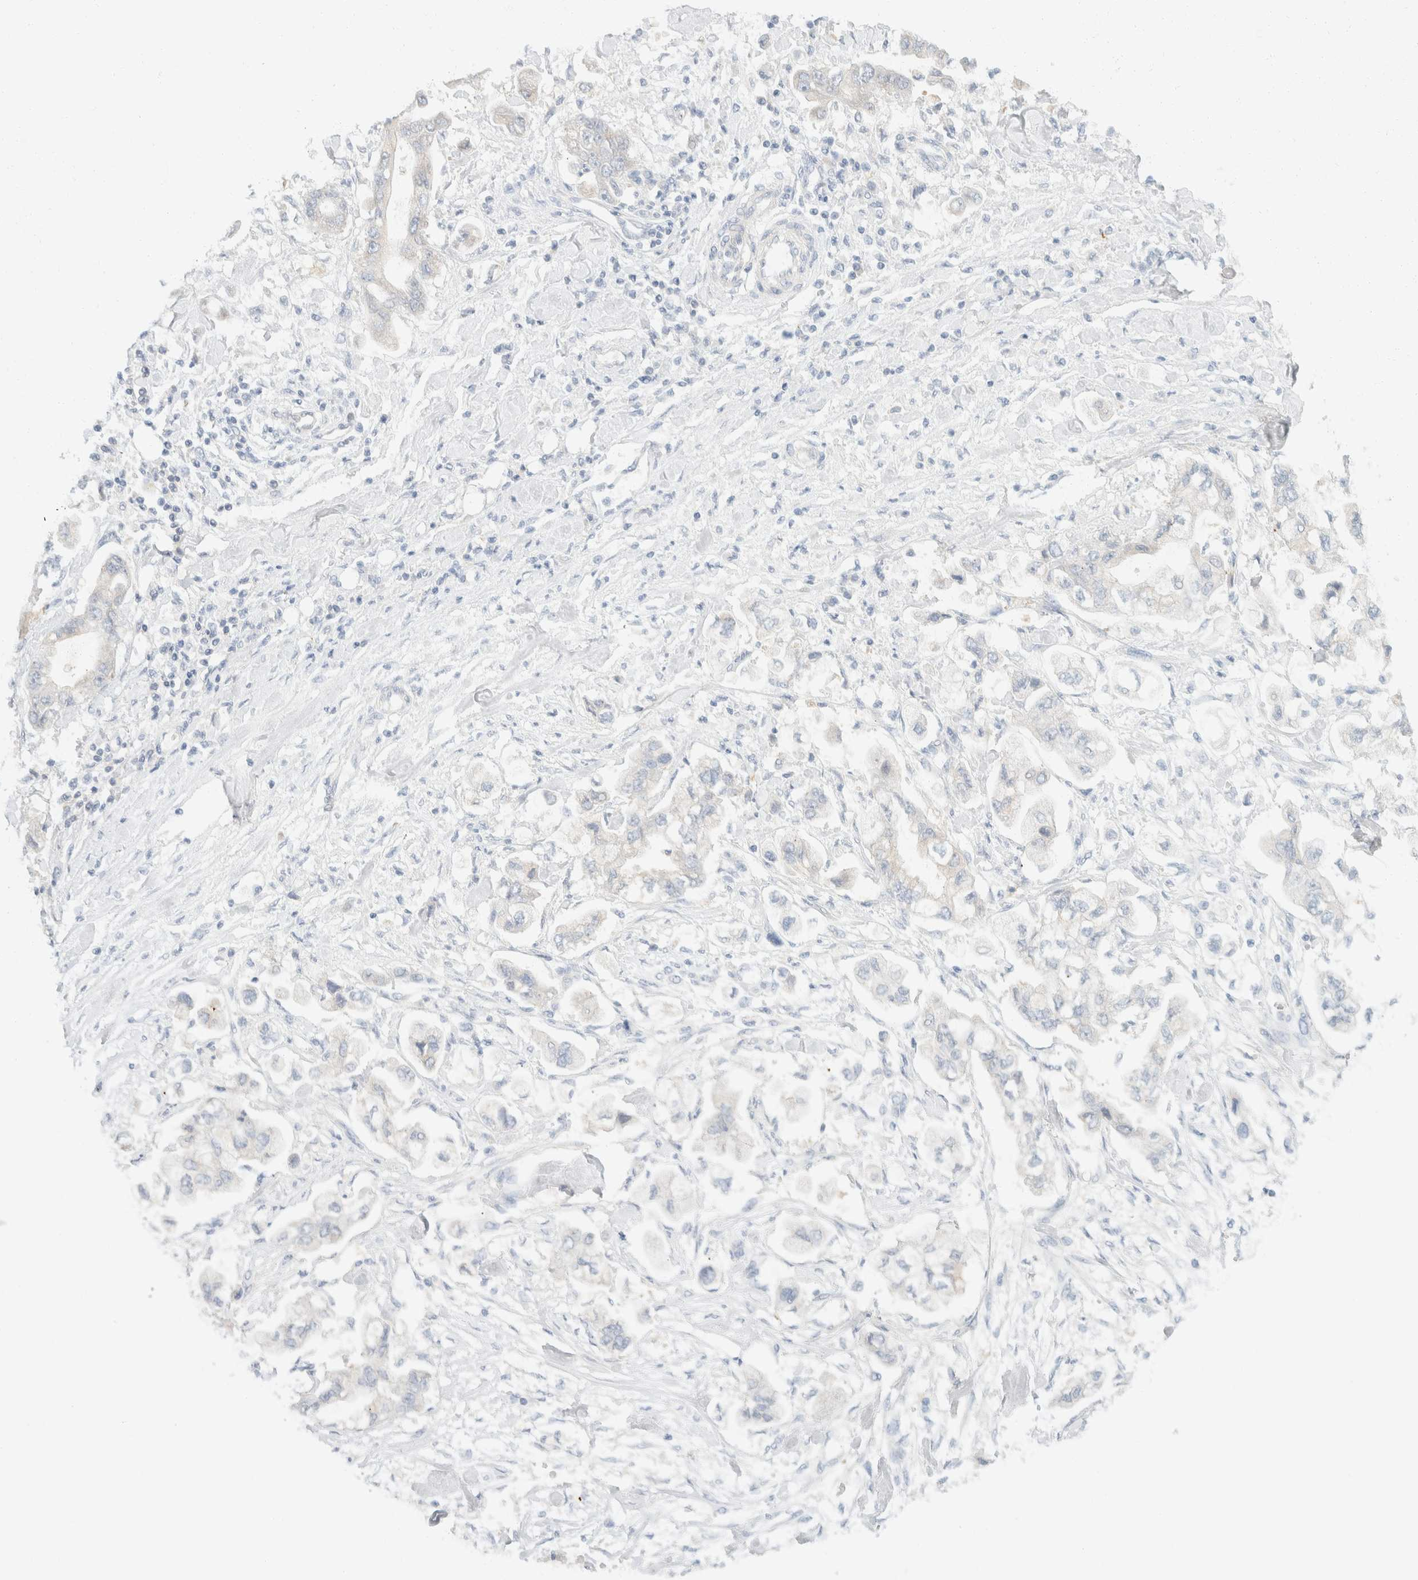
{"staining": {"intensity": "negative", "quantity": "none", "location": "none"}, "tissue": "stomach cancer", "cell_type": "Tumor cells", "image_type": "cancer", "snomed": [{"axis": "morphology", "description": "Normal tissue, NOS"}, {"axis": "morphology", "description": "Adenocarcinoma, NOS"}, {"axis": "topography", "description": "Stomach"}], "caption": "A micrograph of stomach cancer (adenocarcinoma) stained for a protein exhibits no brown staining in tumor cells.", "gene": "SH3GLB2", "patient": {"sex": "male", "age": 62}}